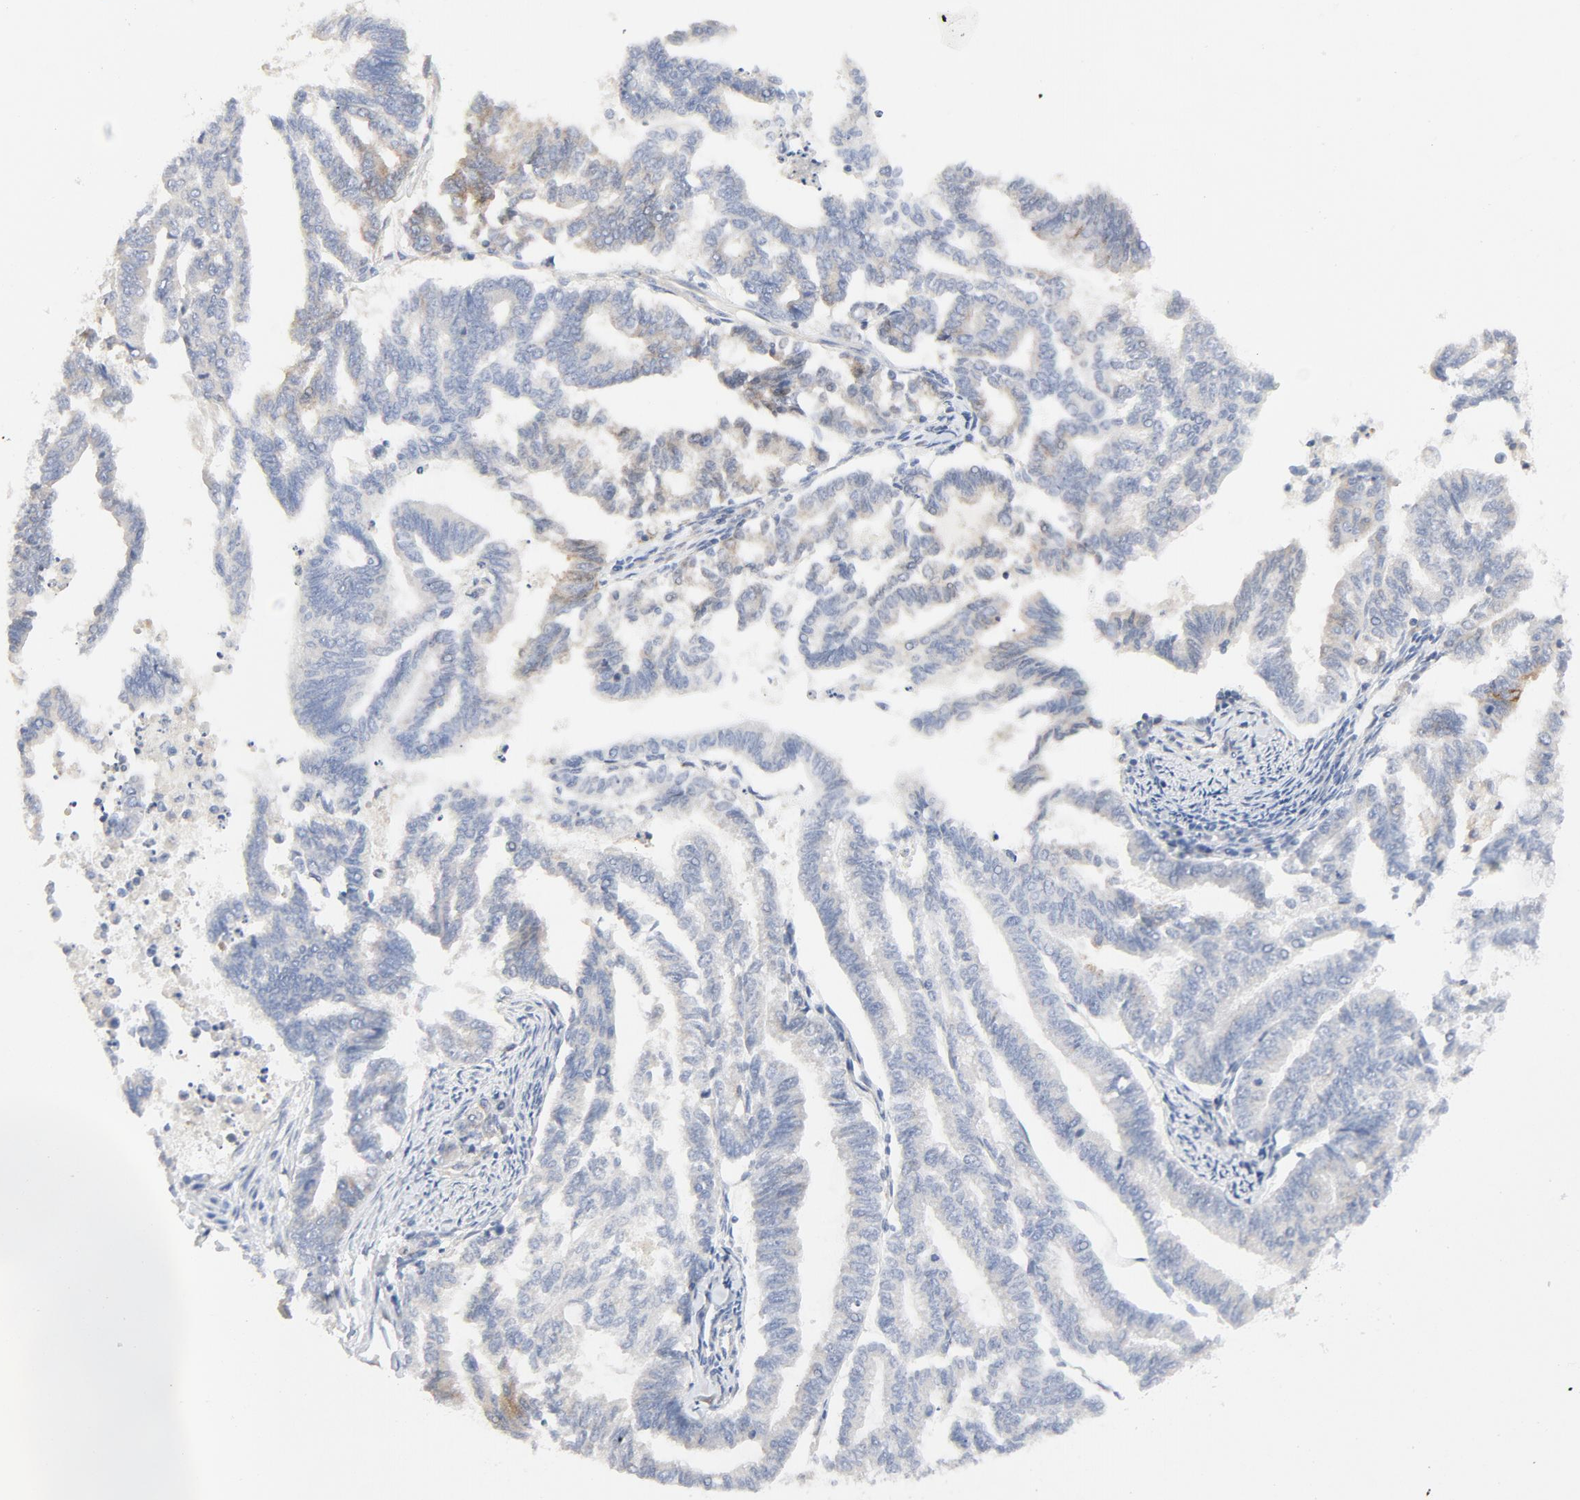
{"staining": {"intensity": "weak", "quantity": "<25%", "location": "cytoplasmic/membranous"}, "tissue": "endometrial cancer", "cell_type": "Tumor cells", "image_type": "cancer", "snomed": [{"axis": "morphology", "description": "Adenocarcinoma, NOS"}, {"axis": "topography", "description": "Endometrium"}], "caption": "The image demonstrates no staining of tumor cells in endometrial adenocarcinoma. (Brightfield microscopy of DAB IHC at high magnification).", "gene": "RABEP1", "patient": {"sex": "female", "age": 79}}